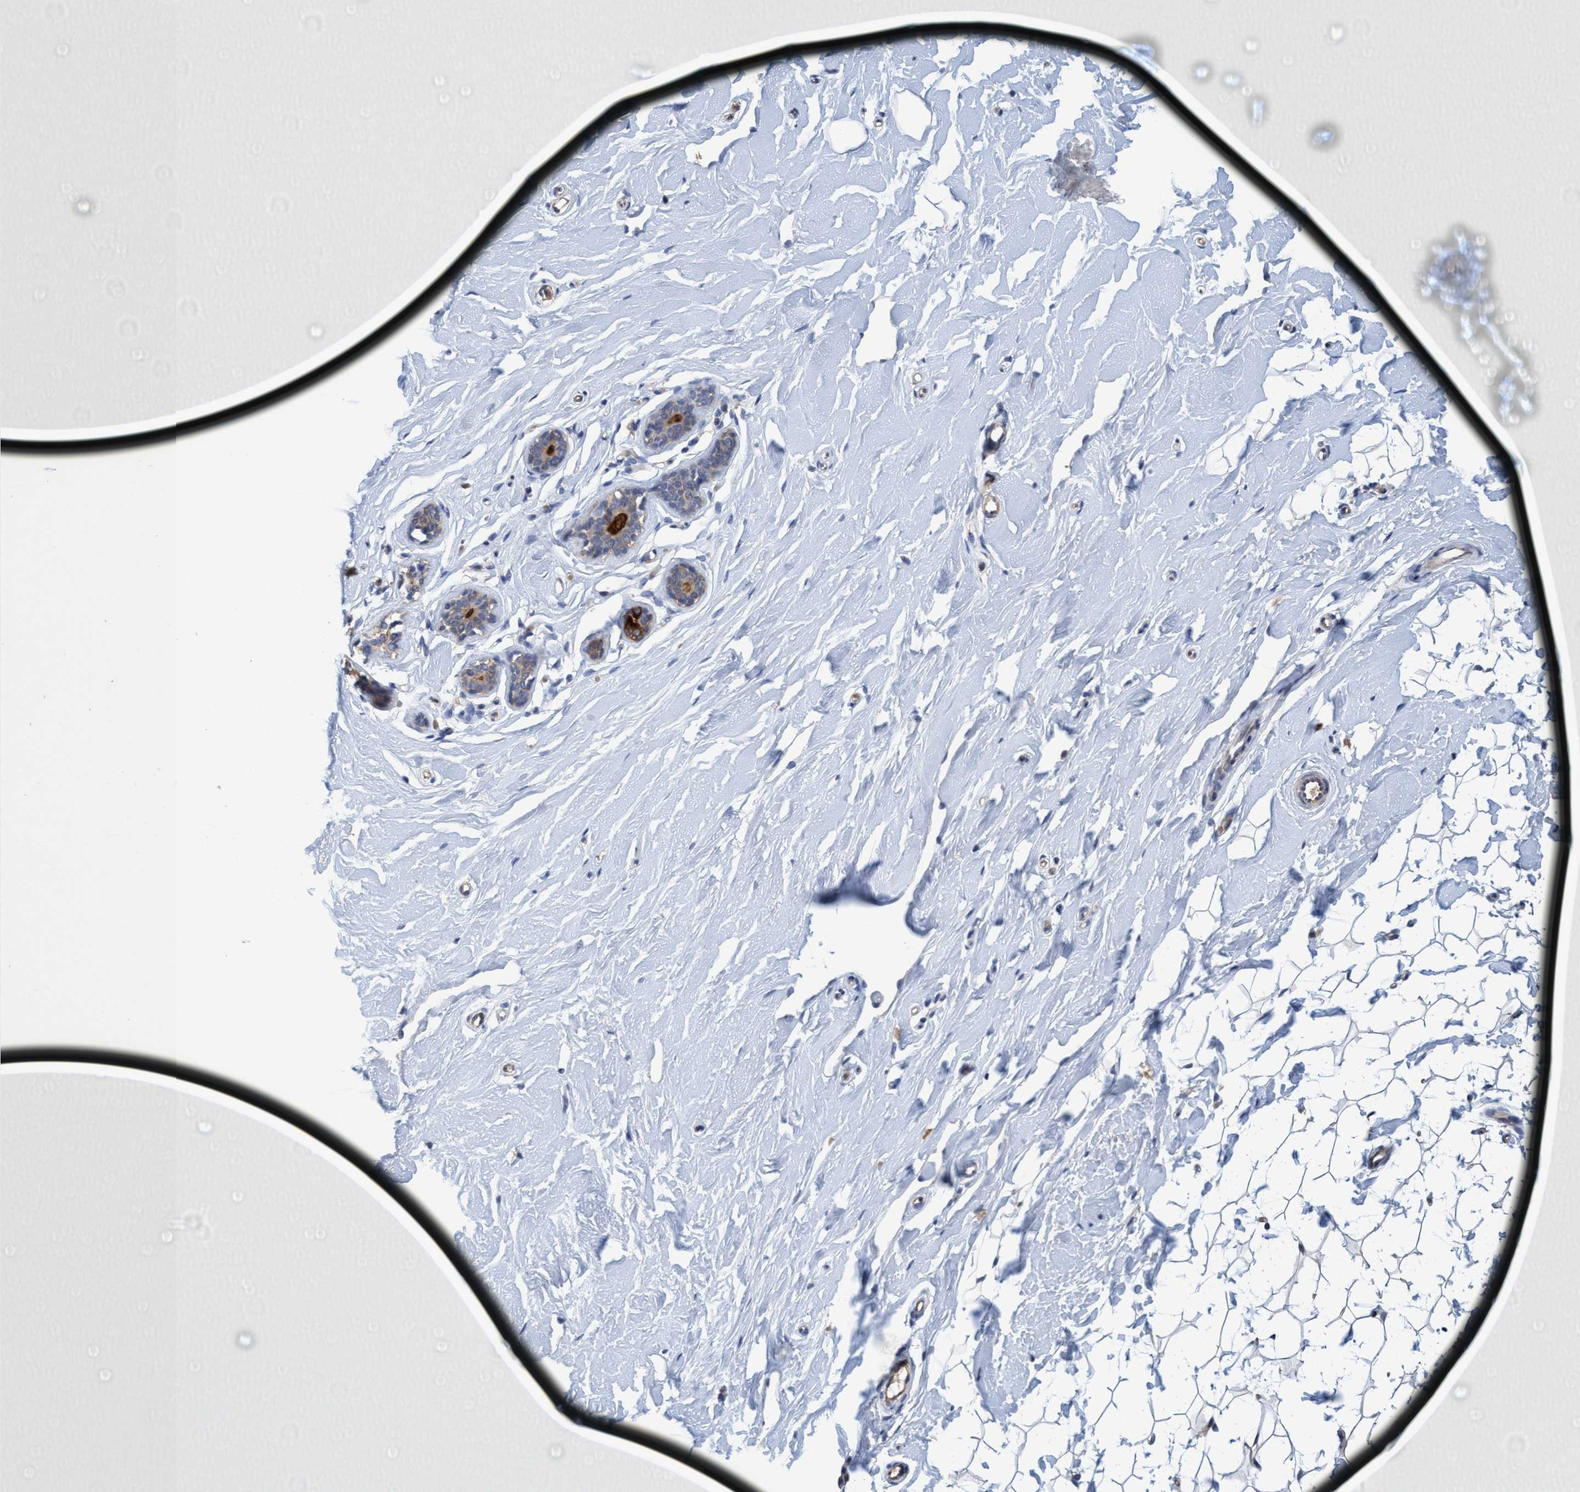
{"staining": {"intensity": "negative", "quantity": "none", "location": "none"}, "tissue": "breast", "cell_type": "Adipocytes", "image_type": "normal", "snomed": [{"axis": "morphology", "description": "Normal tissue, NOS"}, {"axis": "topography", "description": "Breast"}], "caption": "This is an IHC micrograph of benign breast. There is no positivity in adipocytes.", "gene": "SEMA4D", "patient": {"sex": "female", "age": 23}}